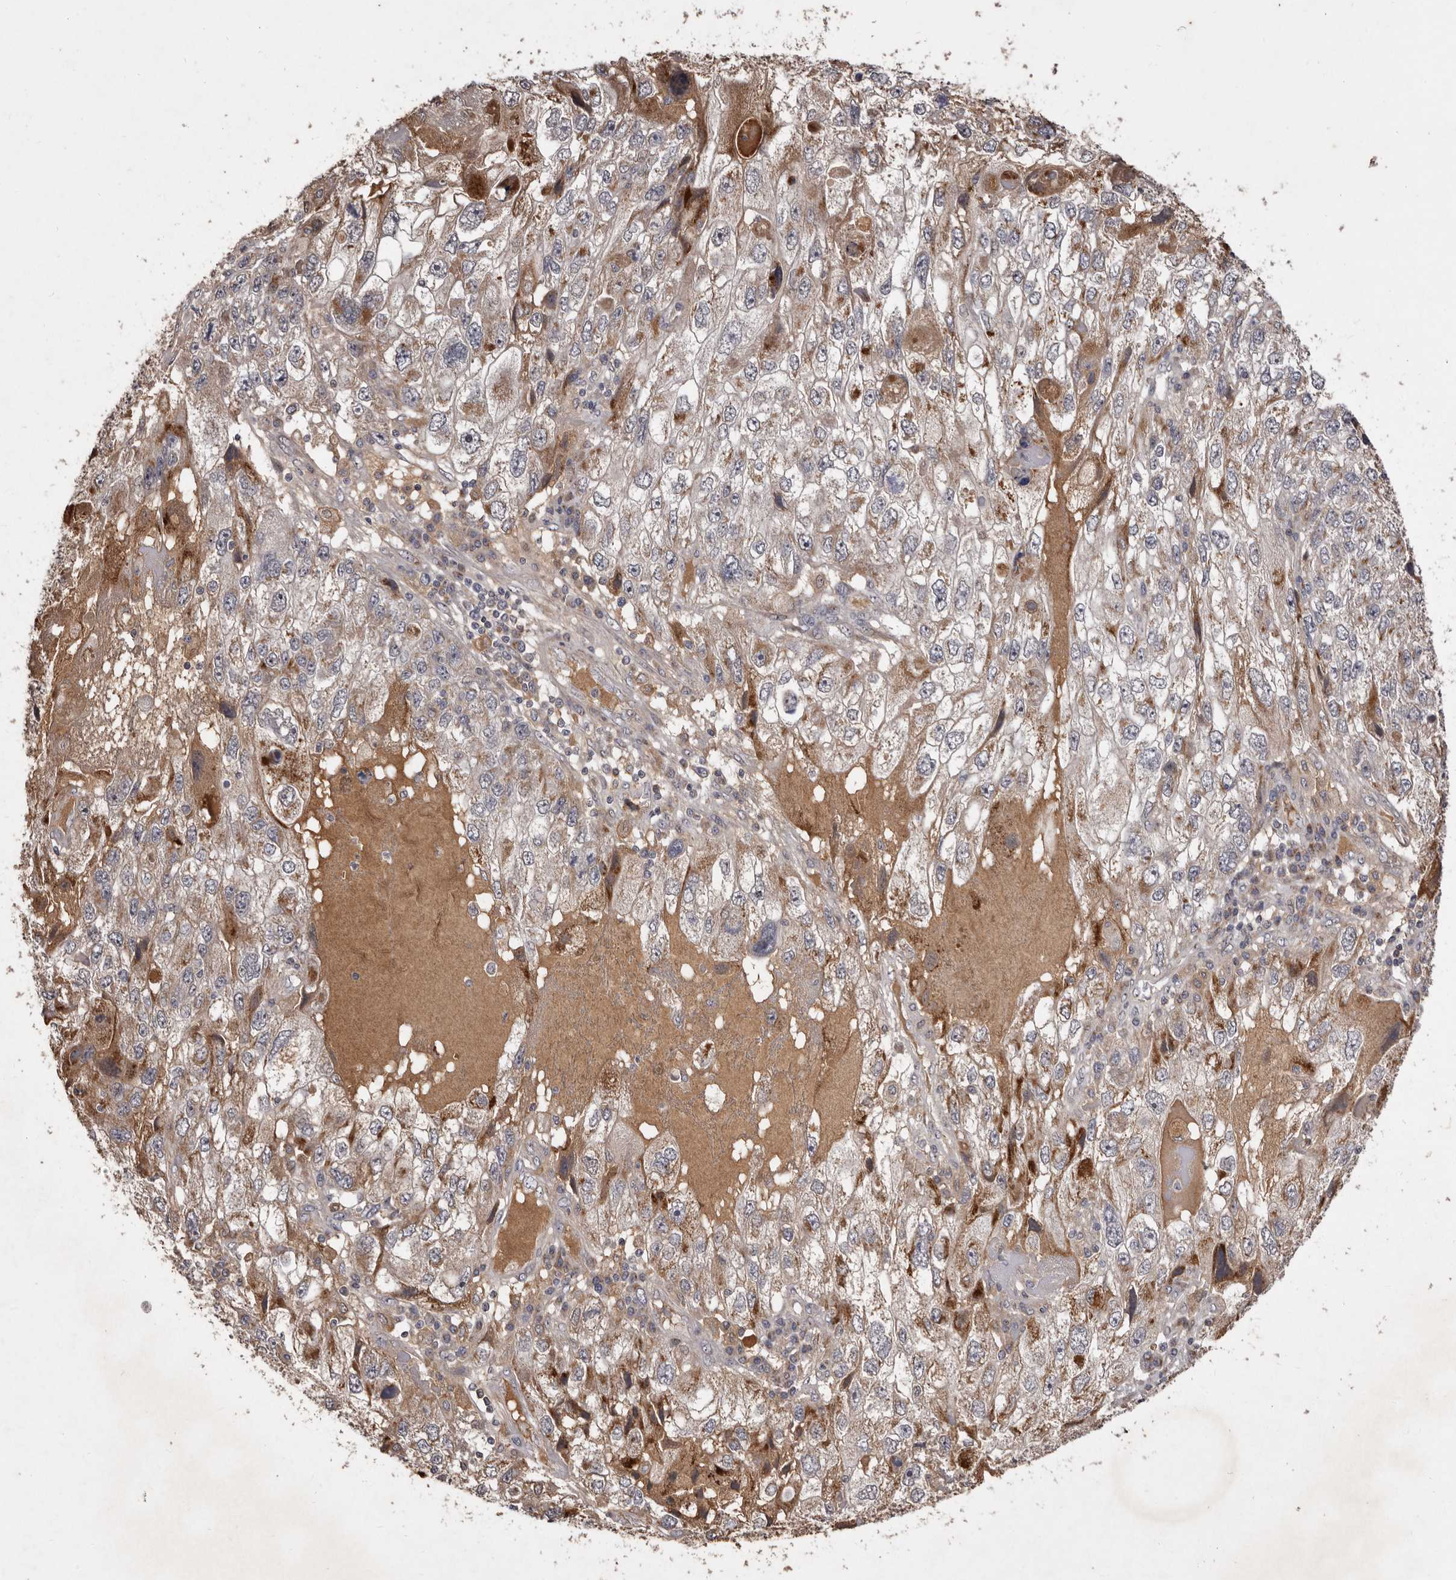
{"staining": {"intensity": "weak", "quantity": "25%-75%", "location": "cytoplasmic/membranous"}, "tissue": "endometrial cancer", "cell_type": "Tumor cells", "image_type": "cancer", "snomed": [{"axis": "morphology", "description": "Adenocarcinoma, NOS"}, {"axis": "topography", "description": "Endometrium"}], "caption": "DAB immunohistochemical staining of human endometrial cancer shows weak cytoplasmic/membranous protein staining in about 25%-75% of tumor cells.", "gene": "FLAD1", "patient": {"sex": "female", "age": 49}}